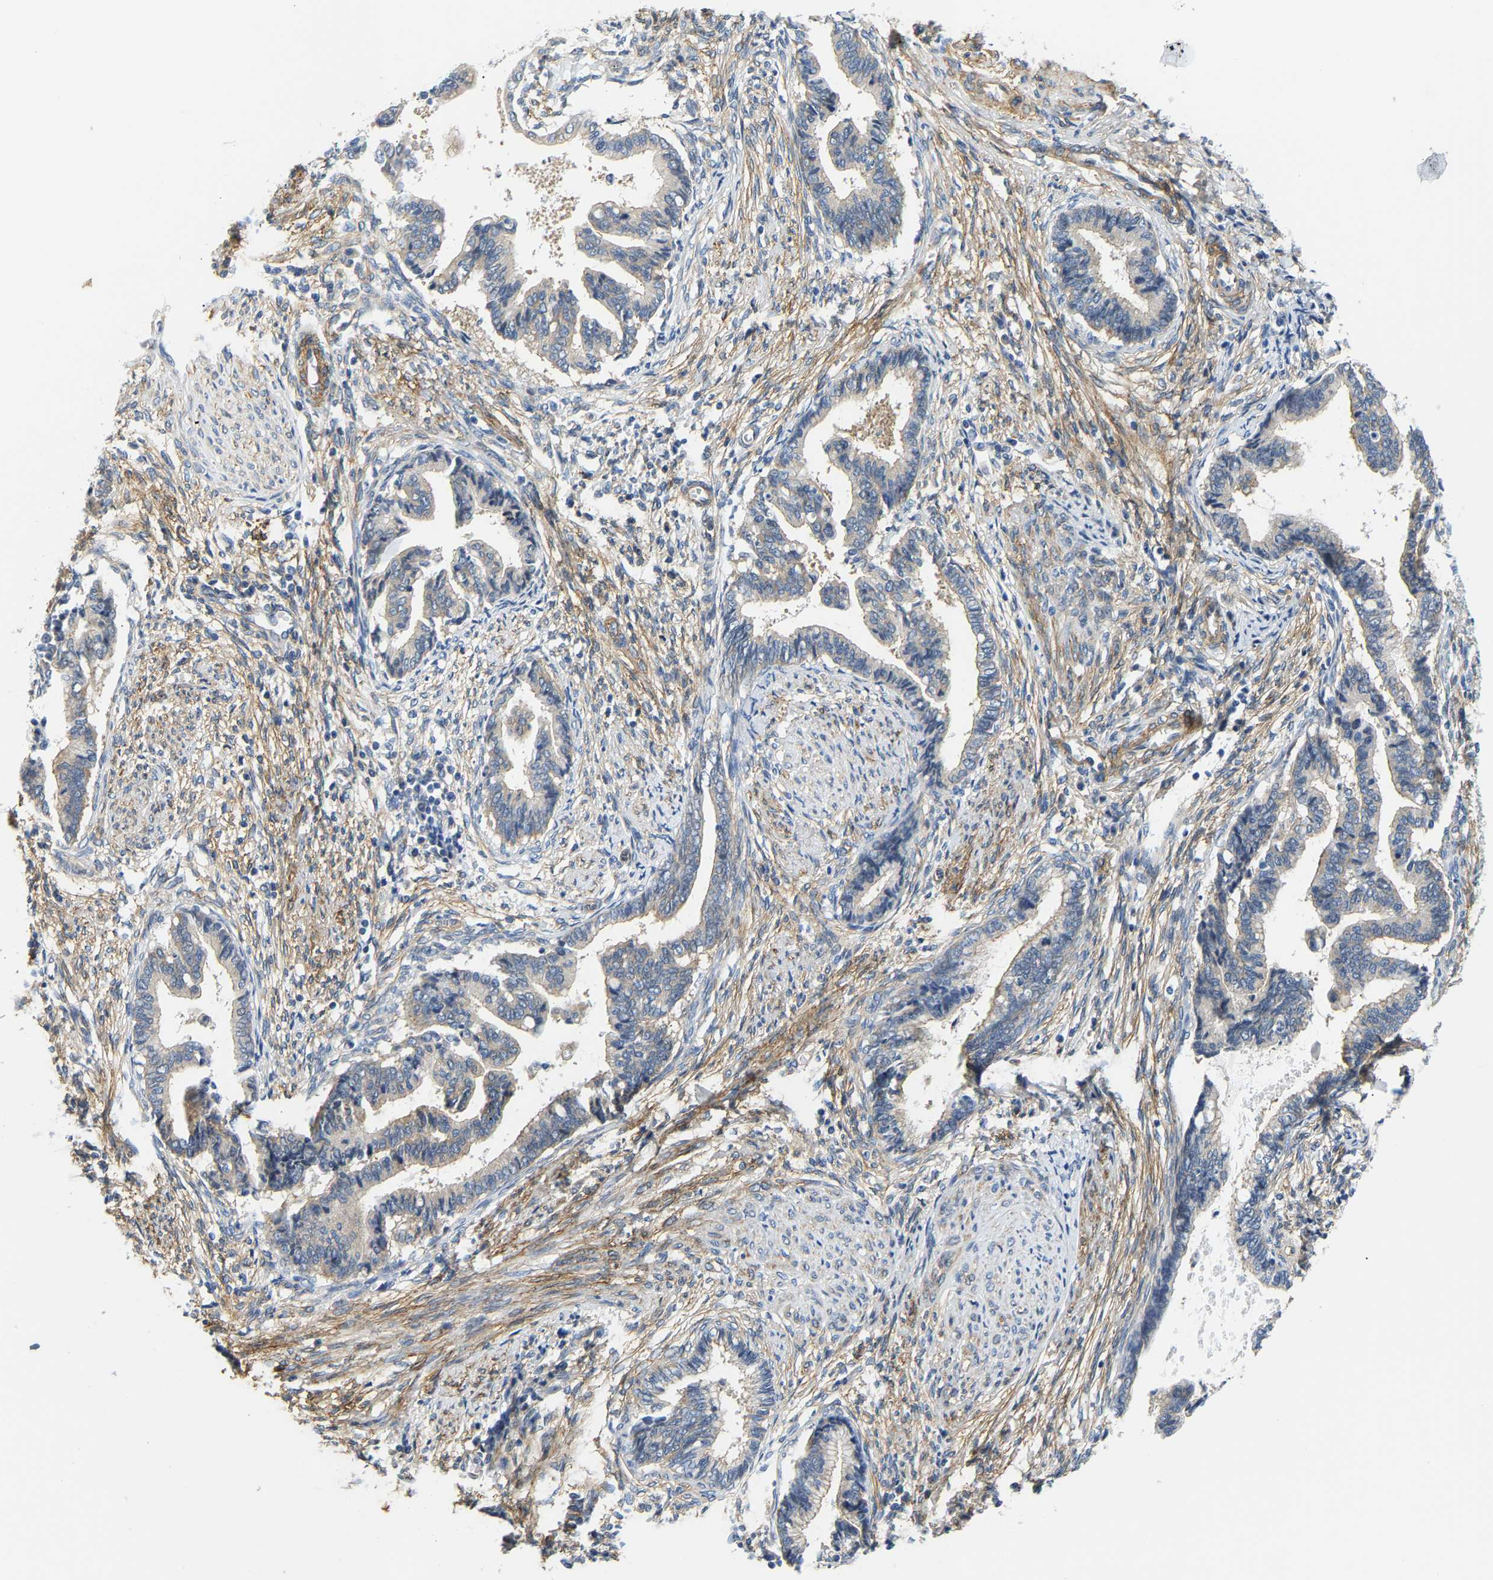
{"staining": {"intensity": "negative", "quantity": "none", "location": "none"}, "tissue": "cervical cancer", "cell_type": "Tumor cells", "image_type": "cancer", "snomed": [{"axis": "morphology", "description": "Adenocarcinoma, NOS"}, {"axis": "topography", "description": "Cervix"}], "caption": "Cervical cancer (adenocarcinoma) was stained to show a protein in brown. There is no significant expression in tumor cells.", "gene": "PAWR", "patient": {"sex": "female", "age": 44}}